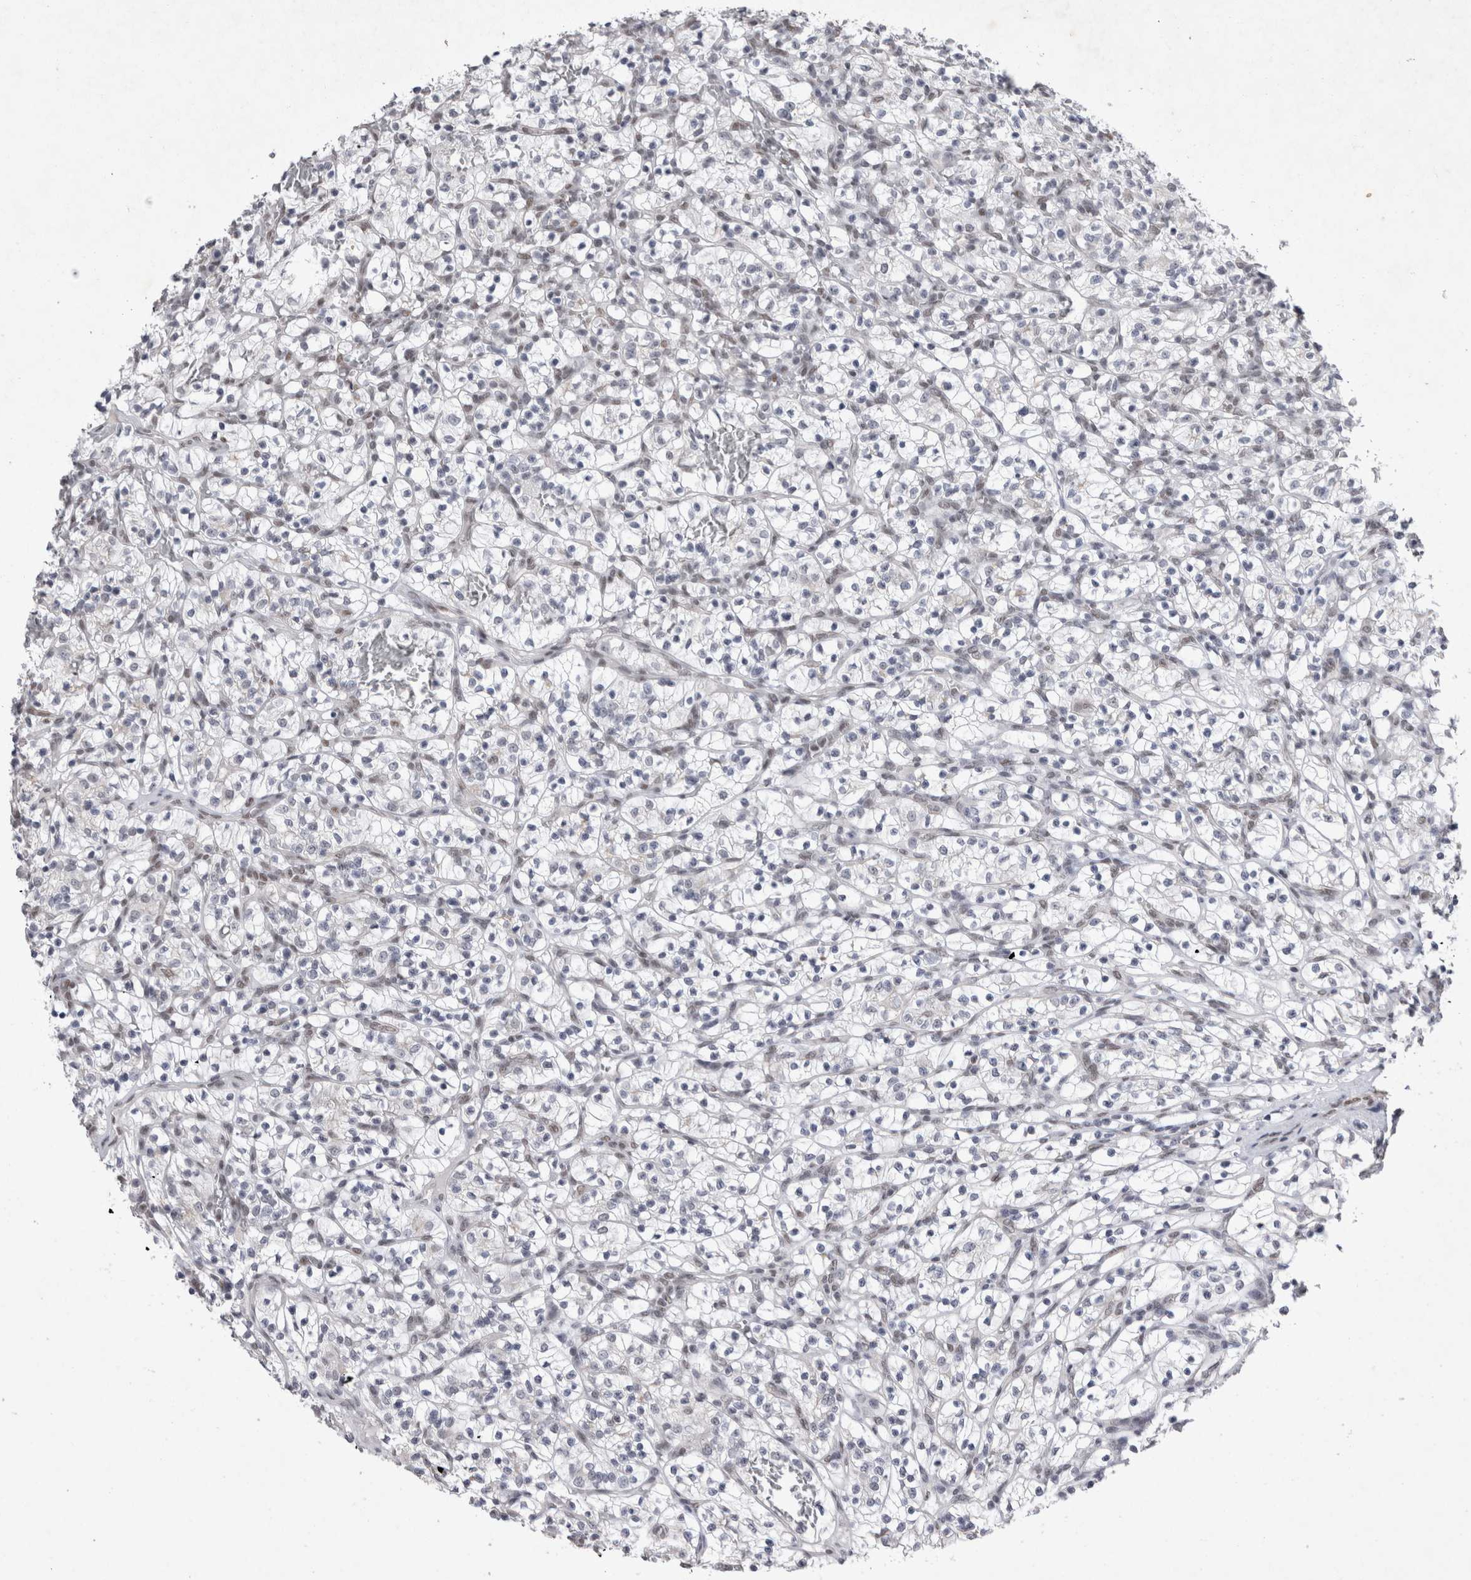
{"staining": {"intensity": "negative", "quantity": "none", "location": "none"}, "tissue": "renal cancer", "cell_type": "Tumor cells", "image_type": "cancer", "snomed": [{"axis": "morphology", "description": "Adenocarcinoma, NOS"}, {"axis": "topography", "description": "Kidney"}], "caption": "Immunohistochemistry image of neoplastic tissue: human renal adenocarcinoma stained with DAB (3,3'-diaminobenzidine) exhibits no significant protein expression in tumor cells.", "gene": "RBM6", "patient": {"sex": "female", "age": 57}}